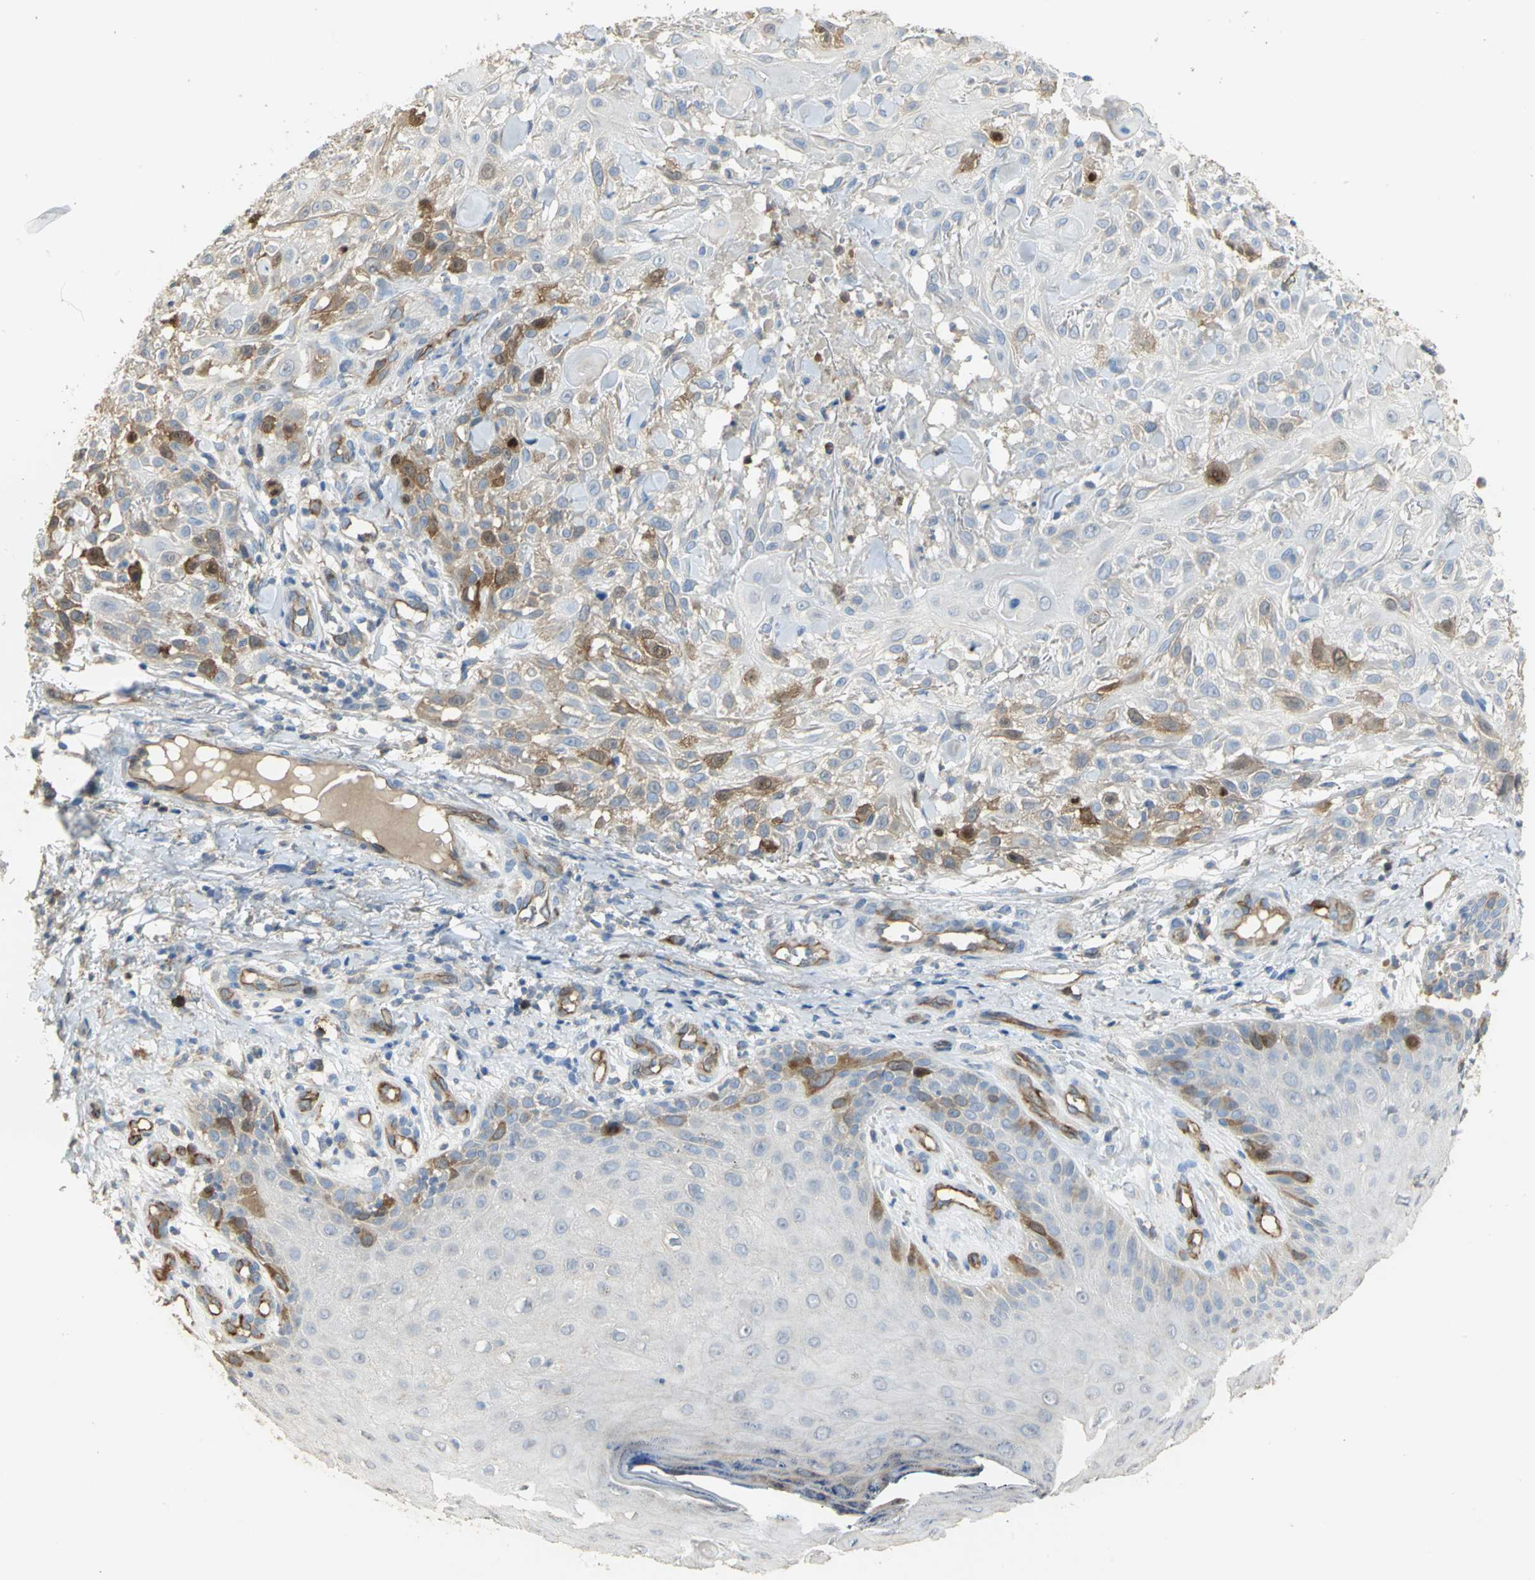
{"staining": {"intensity": "moderate", "quantity": "<25%", "location": "cytoplasmic/membranous"}, "tissue": "skin cancer", "cell_type": "Tumor cells", "image_type": "cancer", "snomed": [{"axis": "morphology", "description": "Squamous cell carcinoma, NOS"}, {"axis": "topography", "description": "Skin"}], "caption": "IHC (DAB) staining of skin squamous cell carcinoma reveals moderate cytoplasmic/membranous protein positivity in about <25% of tumor cells.", "gene": "DLGAP5", "patient": {"sex": "female", "age": 42}}